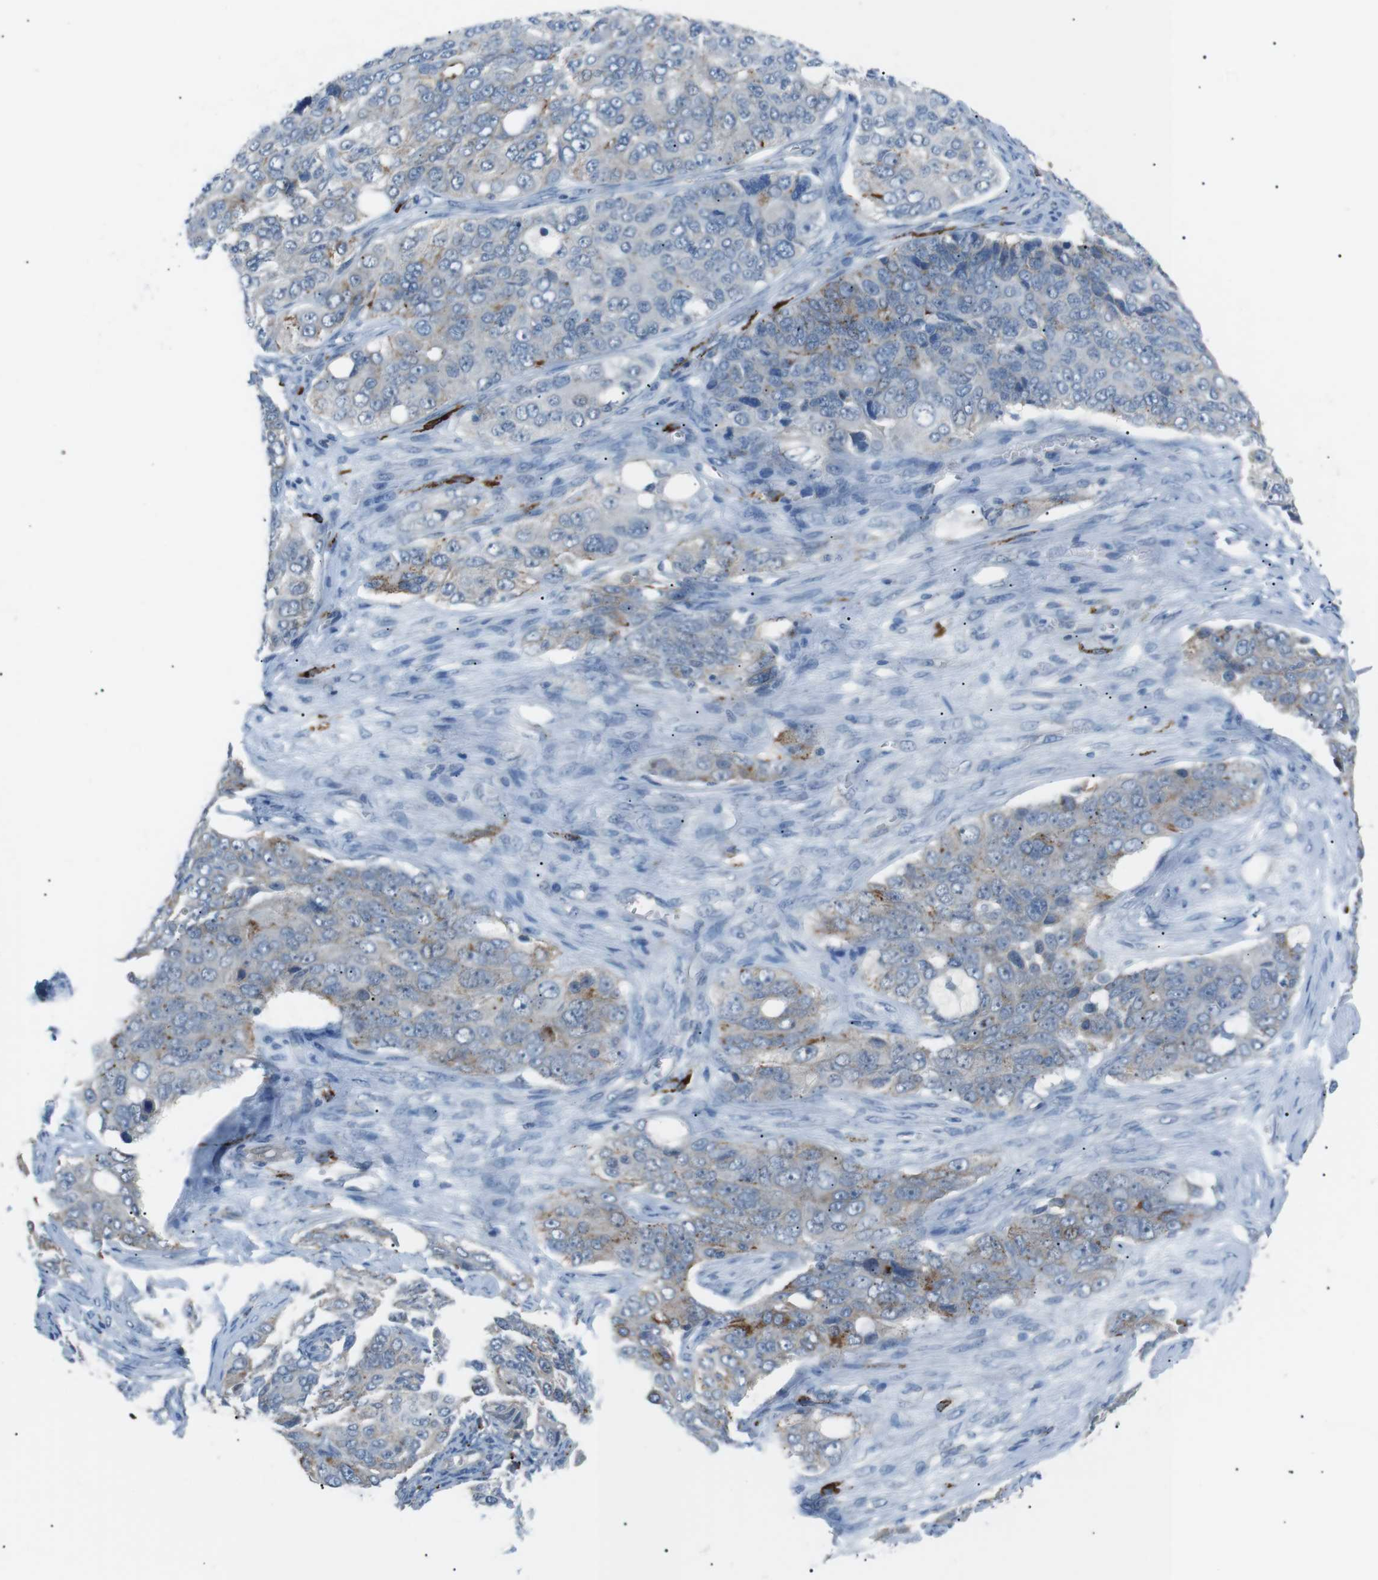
{"staining": {"intensity": "weak", "quantity": "<25%", "location": "cytoplasmic/membranous"}, "tissue": "ovarian cancer", "cell_type": "Tumor cells", "image_type": "cancer", "snomed": [{"axis": "morphology", "description": "Carcinoma, endometroid"}, {"axis": "topography", "description": "Ovary"}], "caption": "IHC of human ovarian endometroid carcinoma shows no positivity in tumor cells.", "gene": "B4GALNT2", "patient": {"sex": "female", "age": 51}}